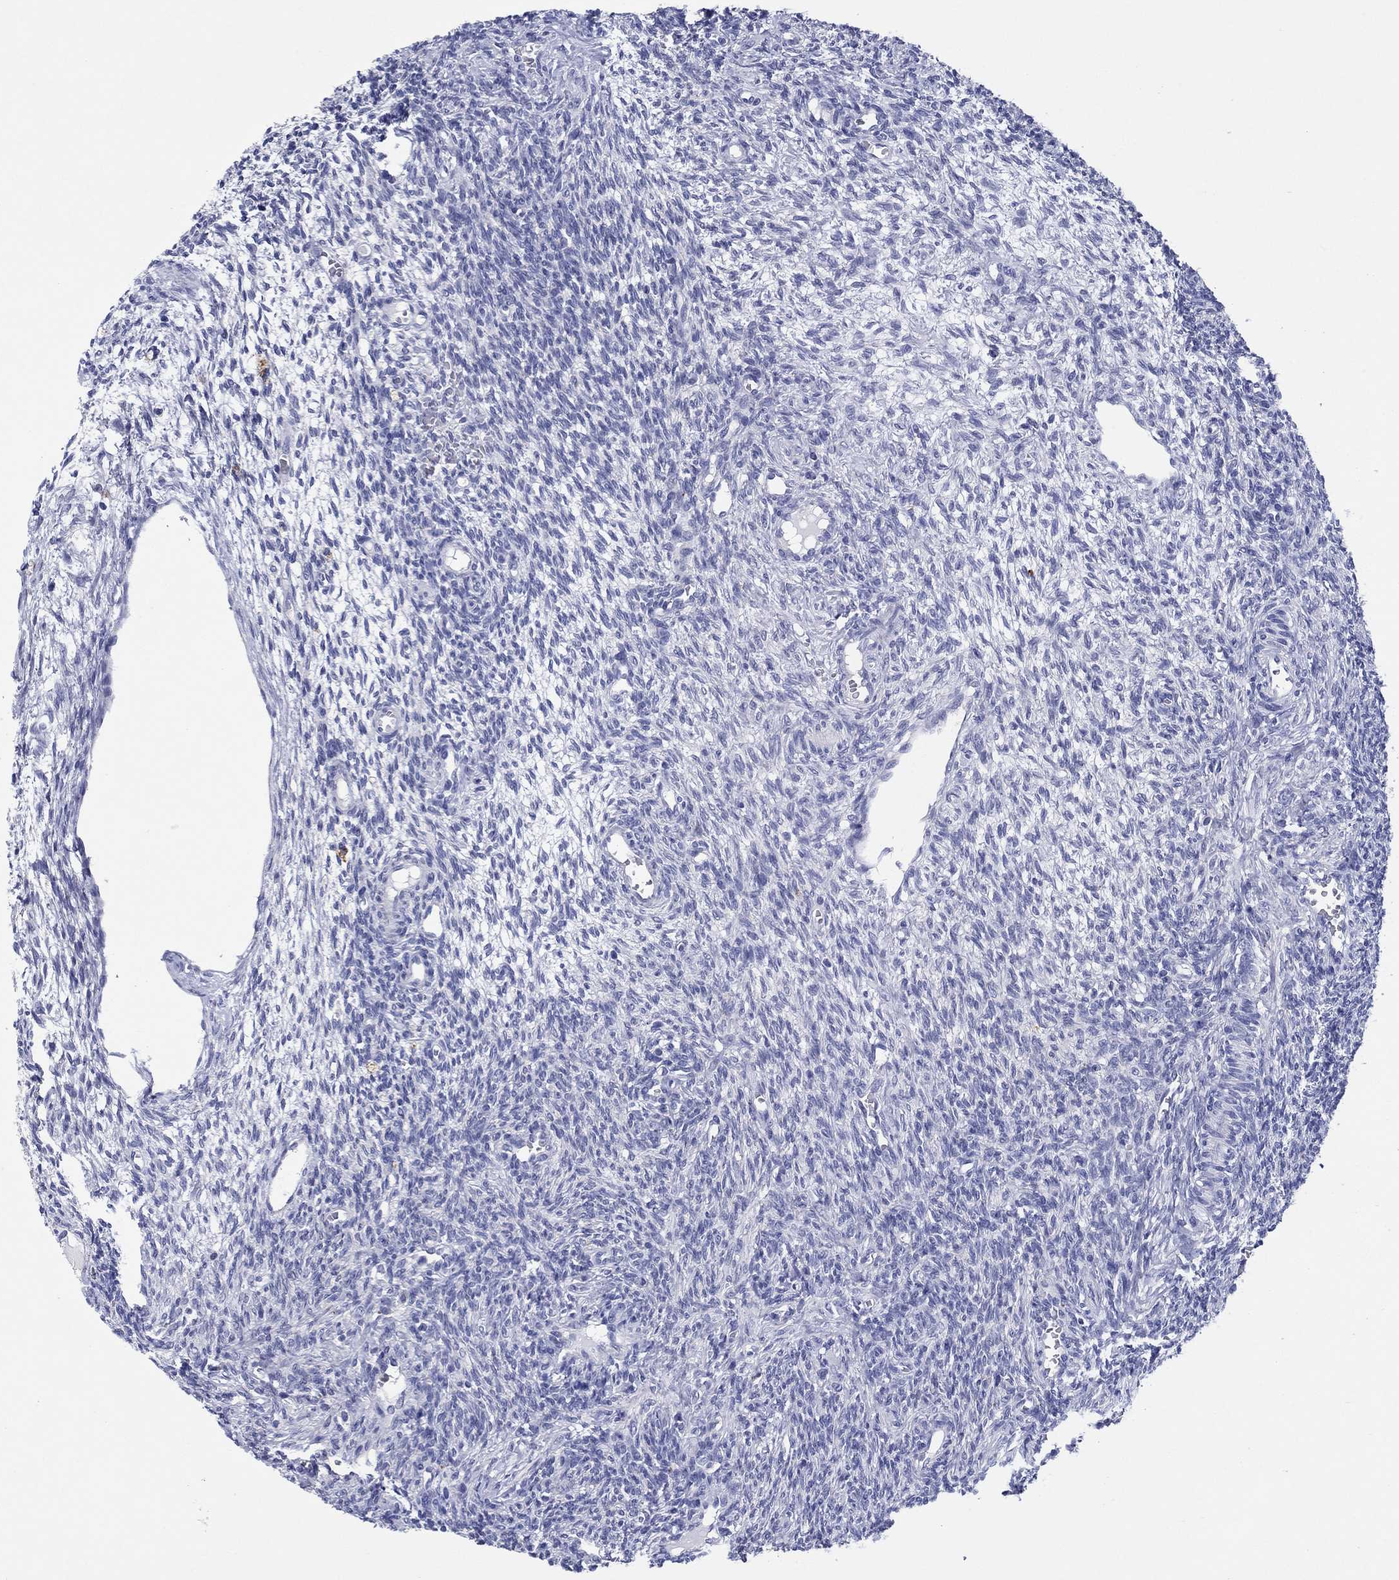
{"staining": {"intensity": "negative", "quantity": "none", "location": "none"}, "tissue": "ovary", "cell_type": "Follicle cells", "image_type": "normal", "snomed": [{"axis": "morphology", "description": "Normal tissue, NOS"}, {"axis": "topography", "description": "Ovary"}], "caption": "Immunohistochemistry of unremarkable ovary displays no staining in follicle cells.", "gene": "HDC", "patient": {"sex": "female", "age": 27}}